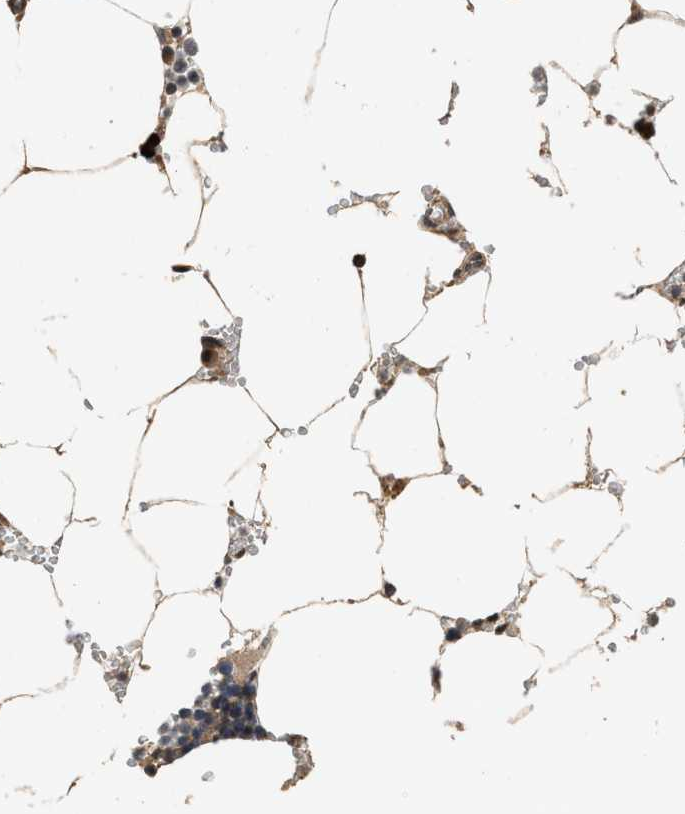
{"staining": {"intensity": "moderate", "quantity": "<25%", "location": "cytoplasmic/membranous"}, "tissue": "bone marrow", "cell_type": "Hematopoietic cells", "image_type": "normal", "snomed": [{"axis": "morphology", "description": "Normal tissue, NOS"}, {"axis": "topography", "description": "Bone marrow"}], "caption": "High-power microscopy captured an immunohistochemistry (IHC) photomicrograph of normal bone marrow, revealing moderate cytoplasmic/membranous expression in approximately <25% of hematopoietic cells.", "gene": "ELP2", "patient": {"sex": "male", "age": 70}}